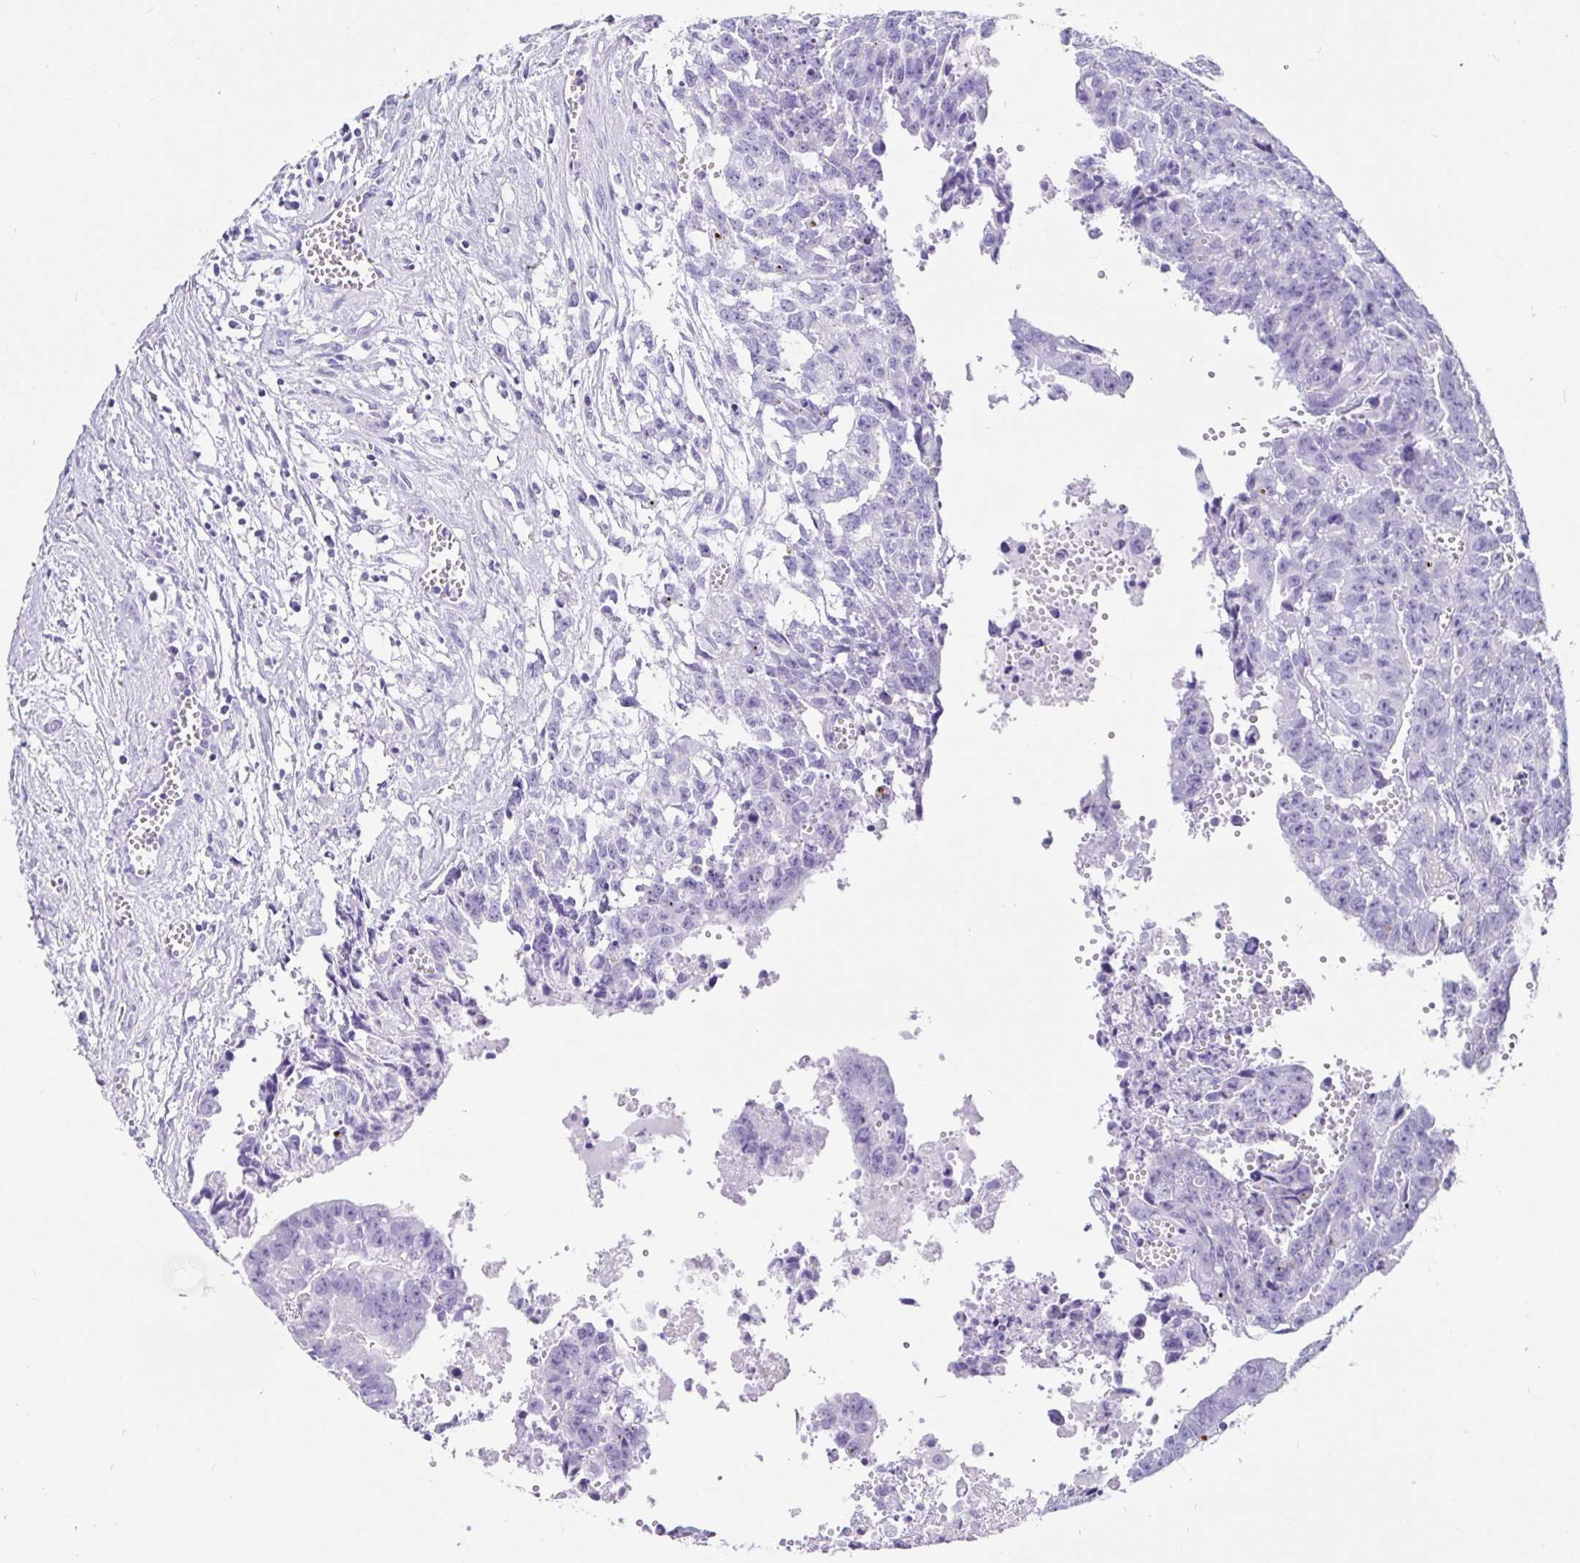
{"staining": {"intensity": "negative", "quantity": "none", "location": "none"}, "tissue": "testis cancer", "cell_type": "Tumor cells", "image_type": "cancer", "snomed": [{"axis": "morphology", "description": "Carcinoma, Embryonal, NOS"}, {"axis": "morphology", "description": "Teratoma, malignant, NOS"}, {"axis": "topography", "description": "Testis"}], "caption": "Immunohistochemical staining of testis cancer (teratoma (malignant)) shows no significant positivity in tumor cells. The staining is performed using DAB brown chromogen with nuclei counter-stained in using hematoxylin.", "gene": "PRAMEF19", "patient": {"sex": "male", "age": 24}}